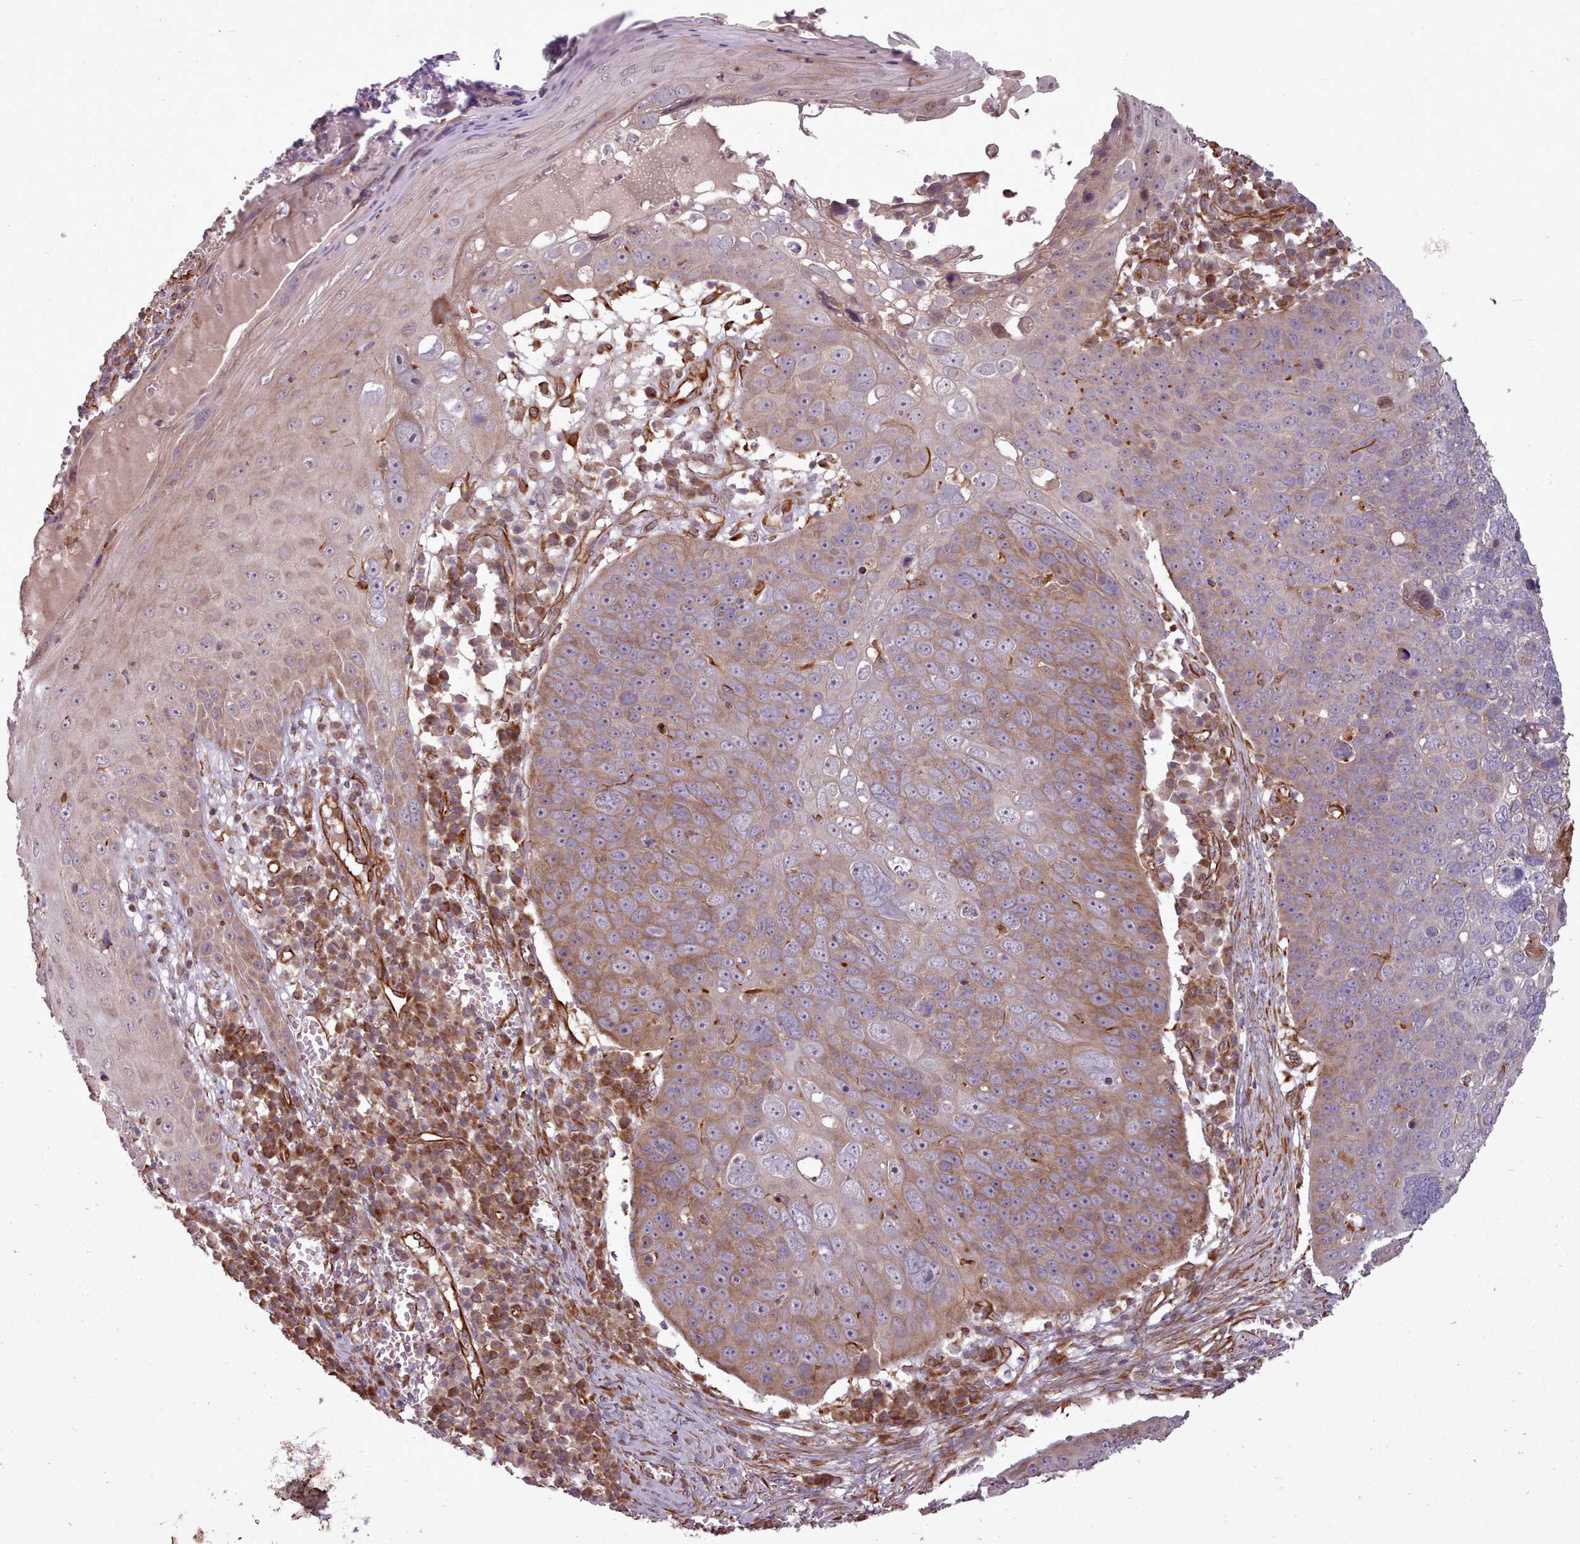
{"staining": {"intensity": "moderate", "quantity": "25%-75%", "location": "cytoplasmic/membranous"}, "tissue": "skin cancer", "cell_type": "Tumor cells", "image_type": "cancer", "snomed": [{"axis": "morphology", "description": "Squamous cell carcinoma, NOS"}, {"axis": "topography", "description": "Skin"}], "caption": "Moderate cytoplasmic/membranous positivity is appreciated in about 25%-75% of tumor cells in skin cancer. (brown staining indicates protein expression, while blue staining denotes nuclei).", "gene": "GBGT1", "patient": {"sex": "male", "age": 71}}